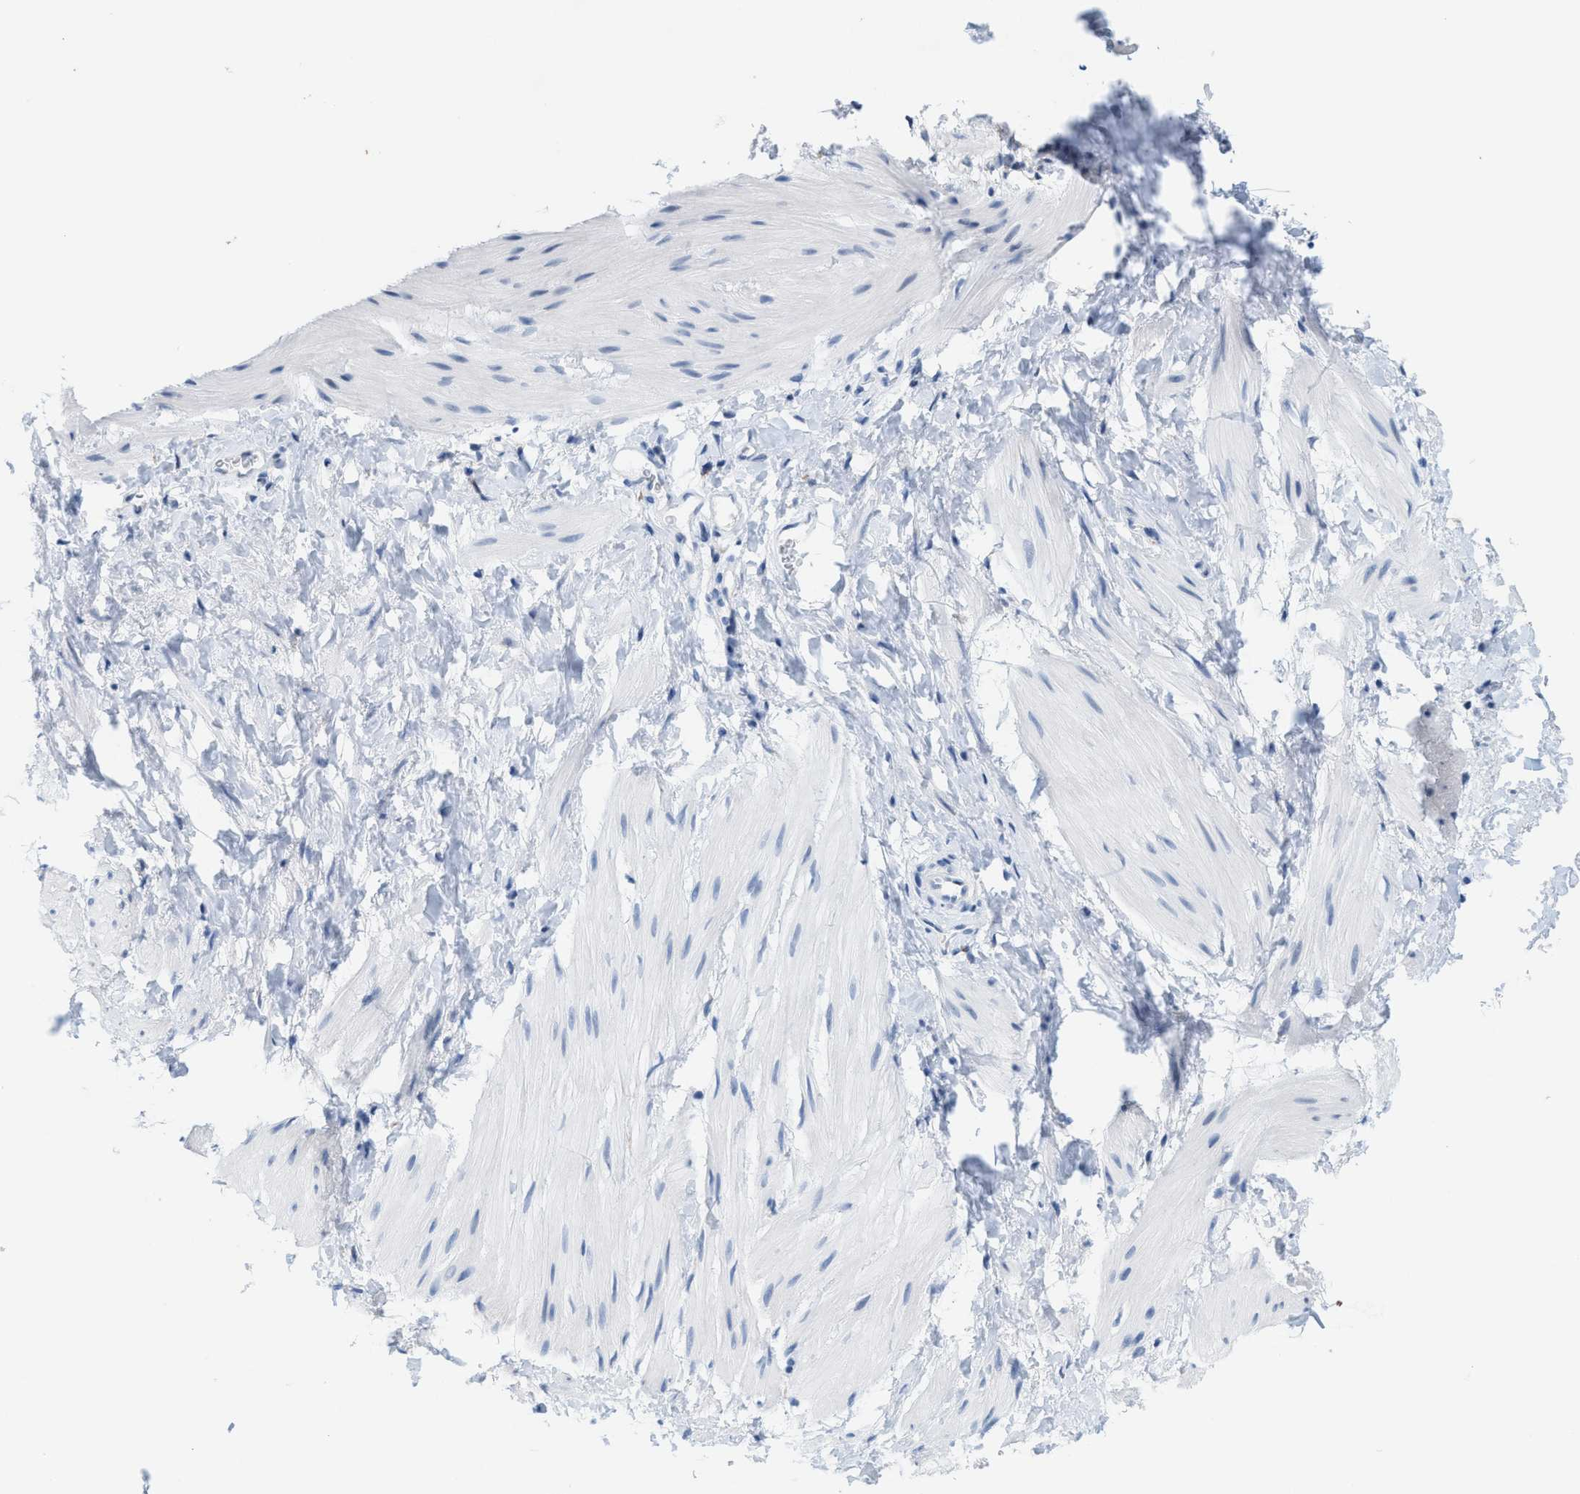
{"staining": {"intensity": "negative", "quantity": "none", "location": "none"}, "tissue": "smooth muscle", "cell_type": "Smooth muscle cells", "image_type": "normal", "snomed": [{"axis": "morphology", "description": "Normal tissue, NOS"}, {"axis": "topography", "description": "Smooth muscle"}], "caption": "High magnification brightfield microscopy of unremarkable smooth muscle stained with DAB (3,3'-diaminobenzidine) (brown) and counterstained with hematoxylin (blue): smooth muscle cells show no significant expression. The staining is performed using DAB (3,3'-diaminobenzidine) brown chromogen with nuclei counter-stained in using hematoxylin.", "gene": "KIFC3", "patient": {"sex": "male", "age": 16}}